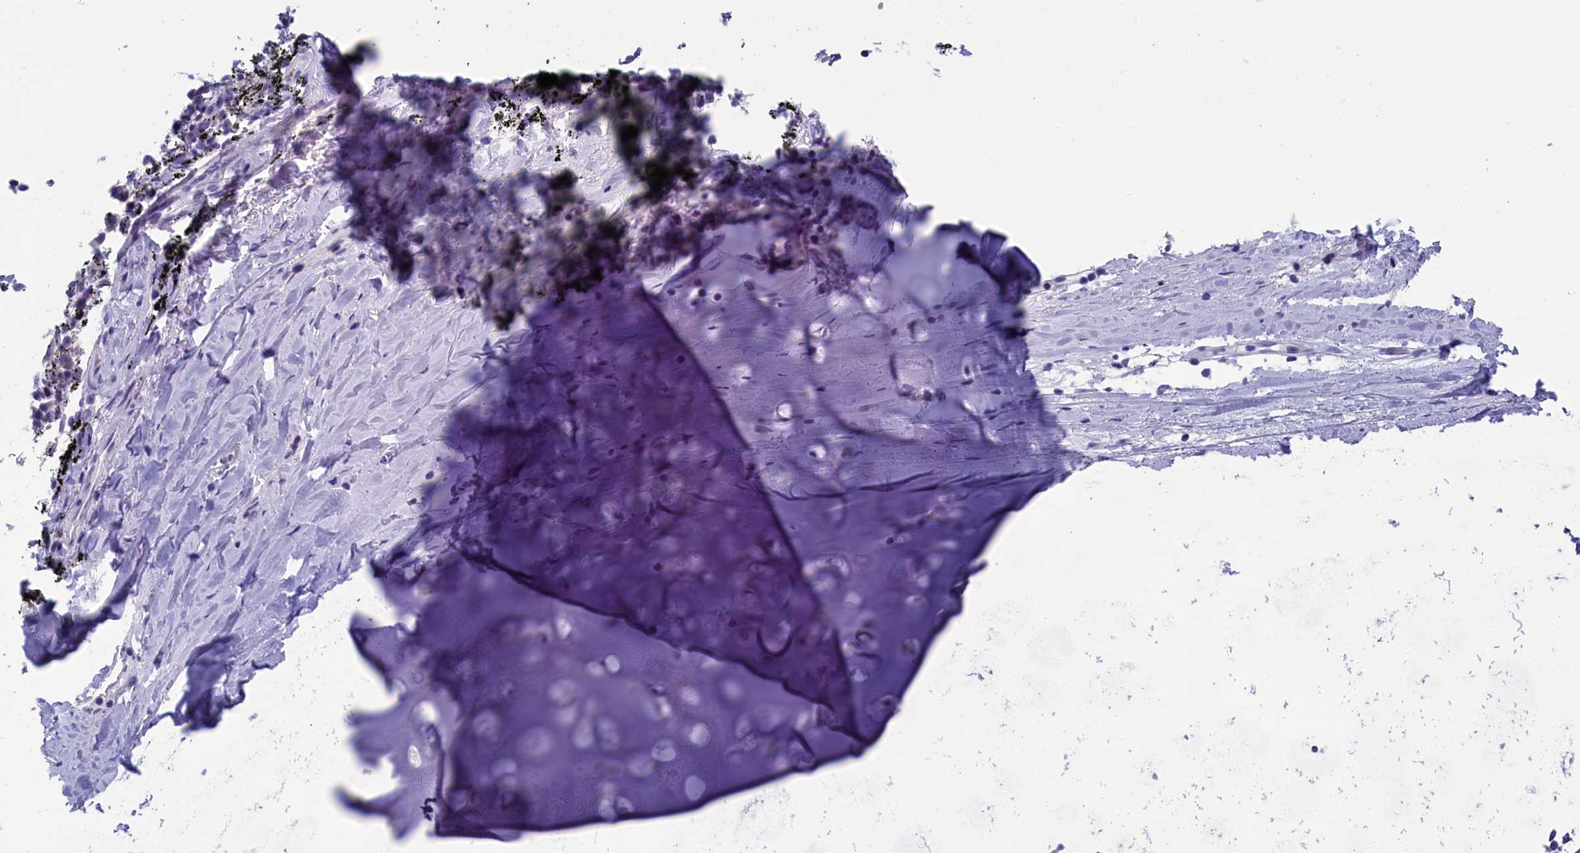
{"staining": {"intensity": "negative", "quantity": "none", "location": "none"}, "tissue": "adipose tissue", "cell_type": "Adipocytes", "image_type": "normal", "snomed": [{"axis": "morphology", "description": "Normal tissue, NOS"}, {"axis": "topography", "description": "Lymph node"}, {"axis": "topography", "description": "Bronchus"}], "caption": "High magnification brightfield microscopy of unremarkable adipose tissue stained with DAB (3,3'-diaminobenzidine) (brown) and counterstained with hematoxylin (blue): adipocytes show no significant positivity. Nuclei are stained in blue.", "gene": "AIFM2", "patient": {"sex": "male", "age": 63}}